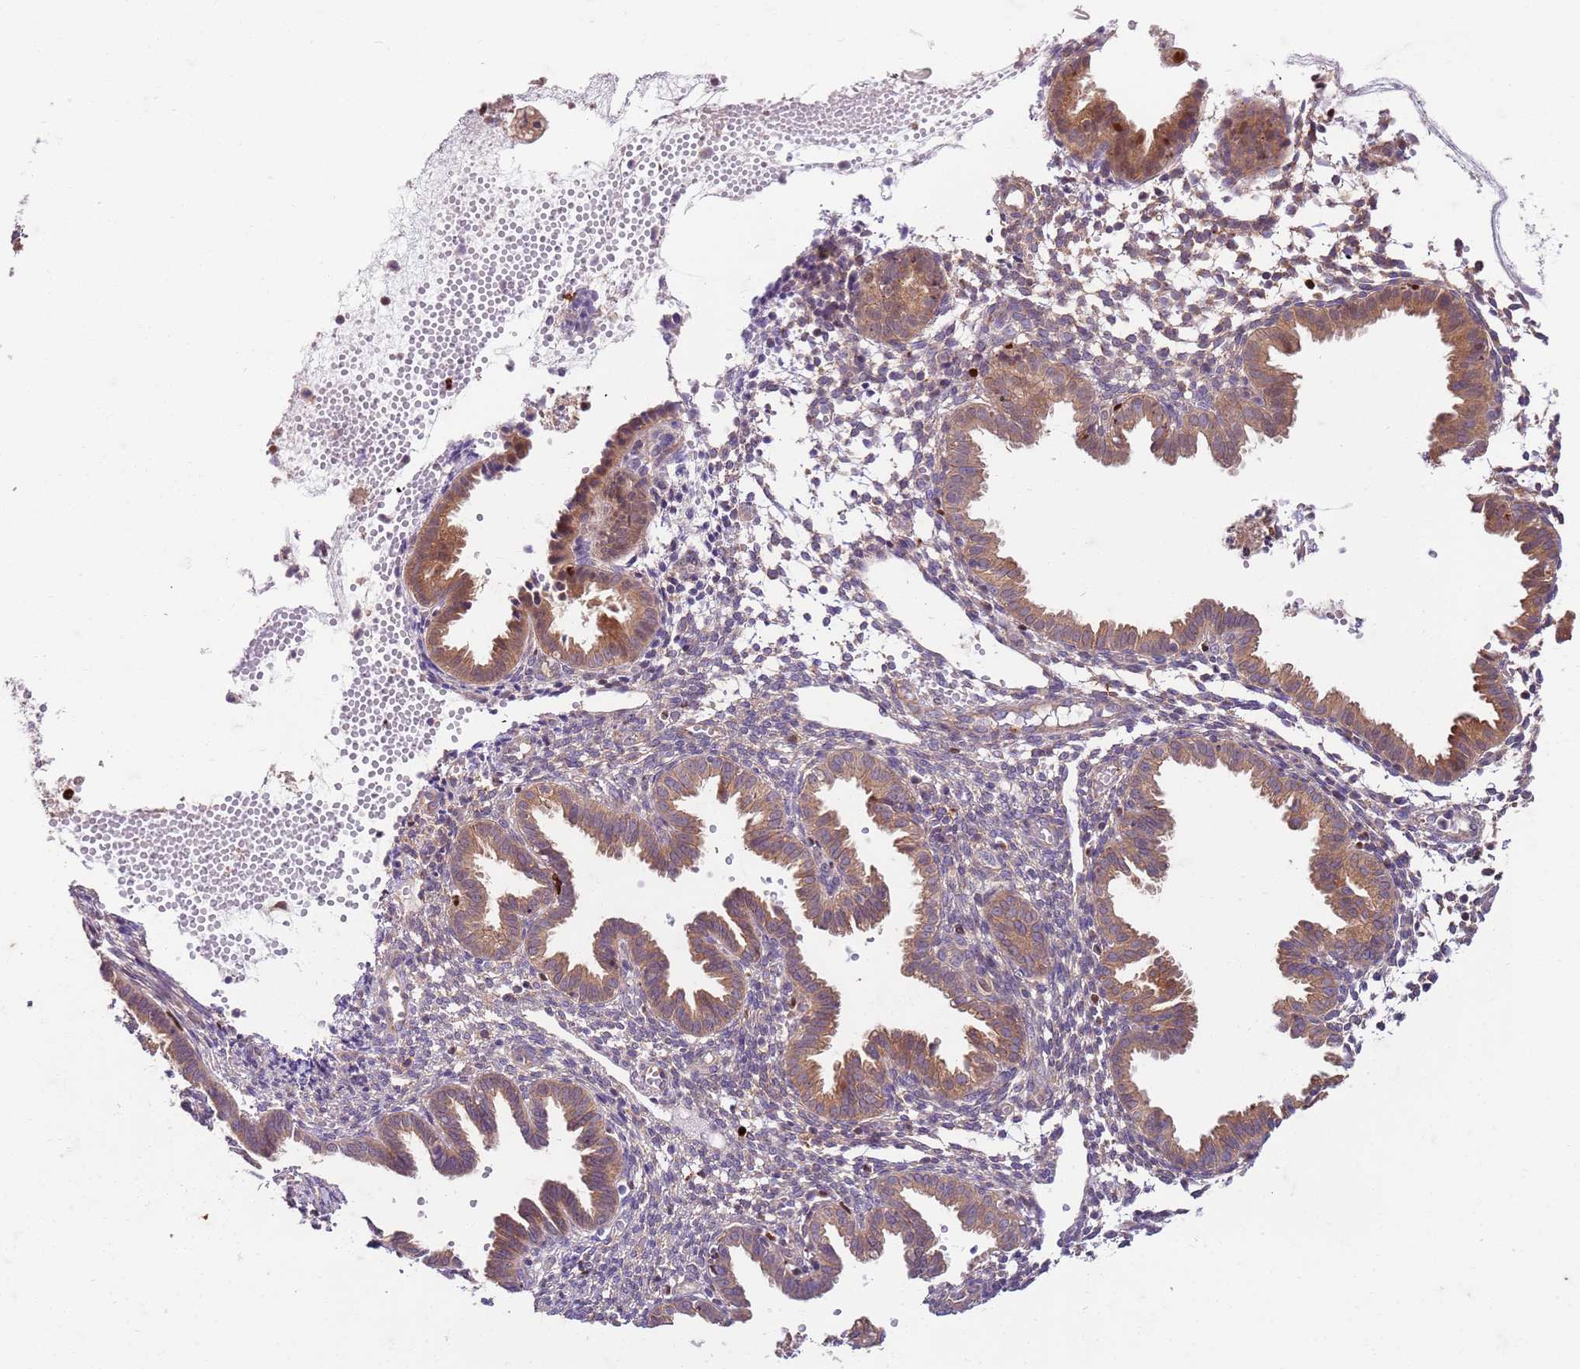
{"staining": {"intensity": "negative", "quantity": "none", "location": "none"}, "tissue": "endometrium", "cell_type": "Cells in endometrial stroma", "image_type": "normal", "snomed": [{"axis": "morphology", "description": "Normal tissue, NOS"}, {"axis": "topography", "description": "Endometrium"}], "caption": "Image shows no significant protein staining in cells in endometrial stroma of unremarkable endometrium.", "gene": "OSBP", "patient": {"sex": "female", "age": 33}}